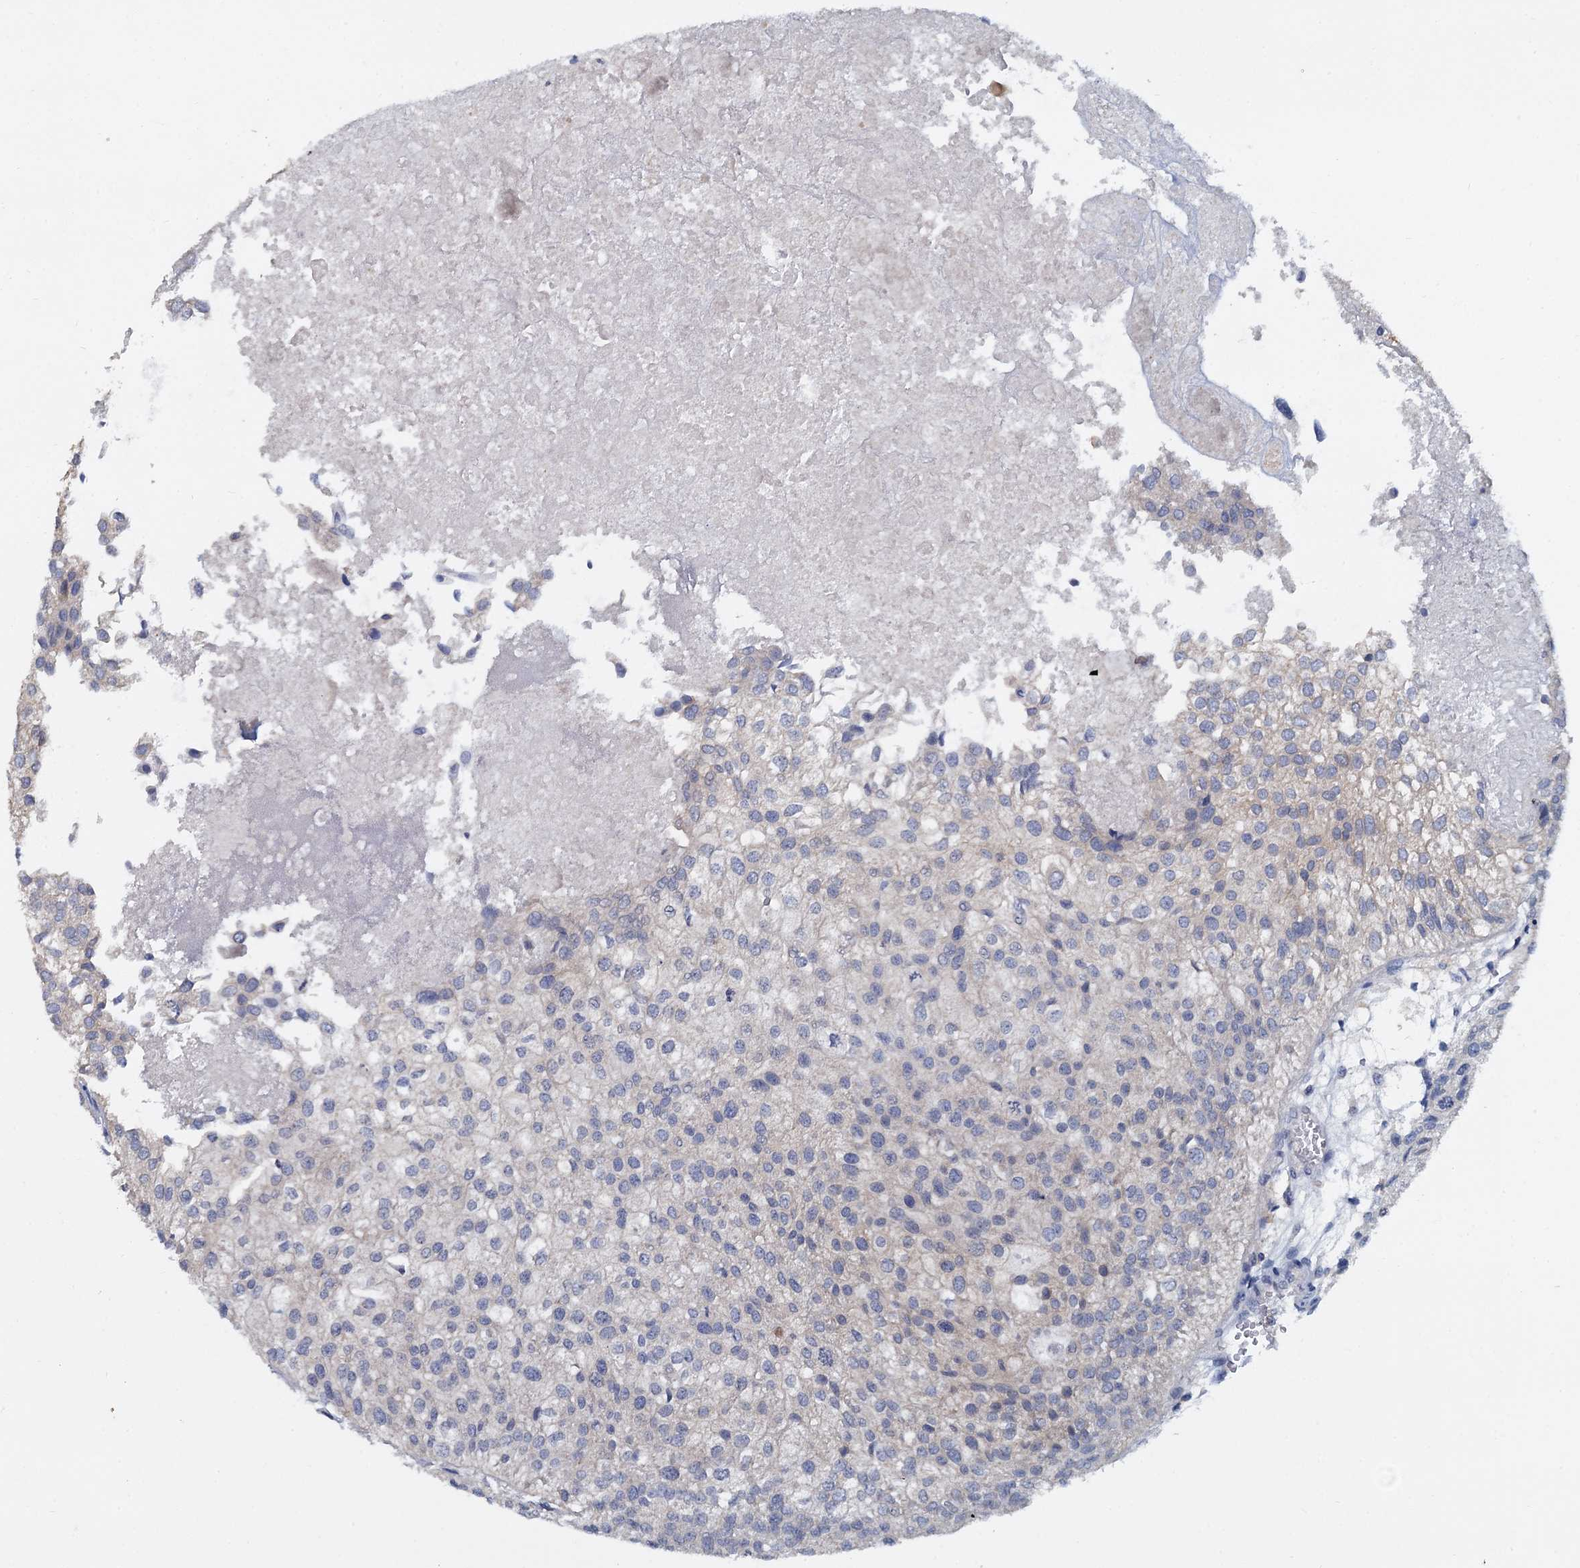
{"staining": {"intensity": "negative", "quantity": "none", "location": "none"}, "tissue": "urothelial cancer", "cell_type": "Tumor cells", "image_type": "cancer", "snomed": [{"axis": "morphology", "description": "Urothelial carcinoma, Low grade"}, {"axis": "topography", "description": "Urinary bladder"}], "caption": "Photomicrograph shows no protein positivity in tumor cells of urothelial cancer tissue. (DAB (3,3'-diaminobenzidine) IHC with hematoxylin counter stain).", "gene": "ACSM3", "patient": {"sex": "female", "age": 89}}